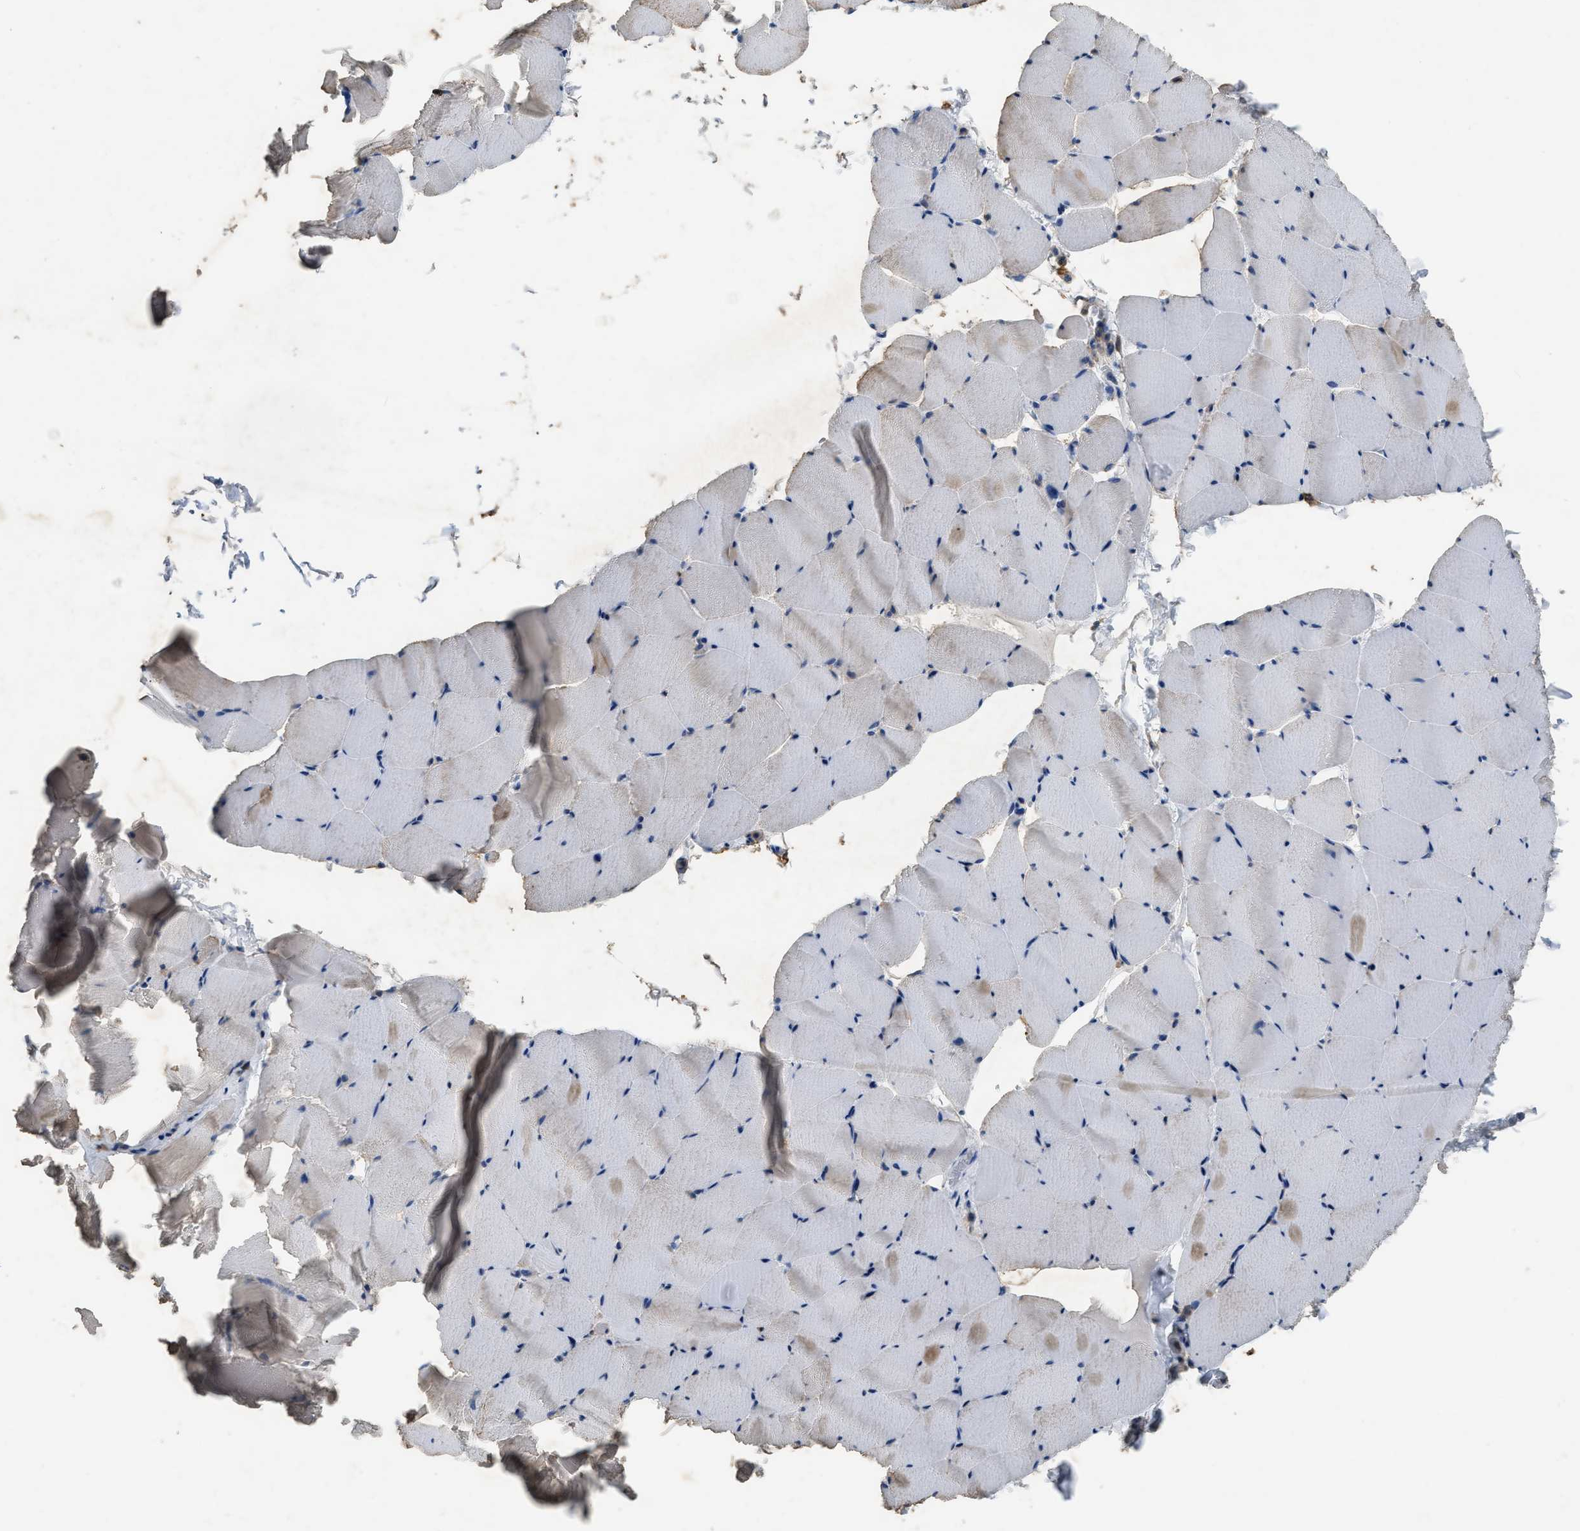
{"staining": {"intensity": "weak", "quantity": "<25%", "location": "cytoplasmic/membranous"}, "tissue": "skeletal muscle", "cell_type": "Myocytes", "image_type": "normal", "snomed": [{"axis": "morphology", "description": "Normal tissue, NOS"}, {"axis": "topography", "description": "Skeletal muscle"}], "caption": "High magnification brightfield microscopy of unremarkable skeletal muscle stained with DAB (3,3'-diaminobenzidine) (brown) and counterstained with hematoxylin (blue): myocytes show no significant expression. (DAB (3,3'-diaminobenzidine) immunohistochemistry with hematoxylin counter stain).", "gene": "OR51E1", "patient": {"sex": "male", "age": 62}}